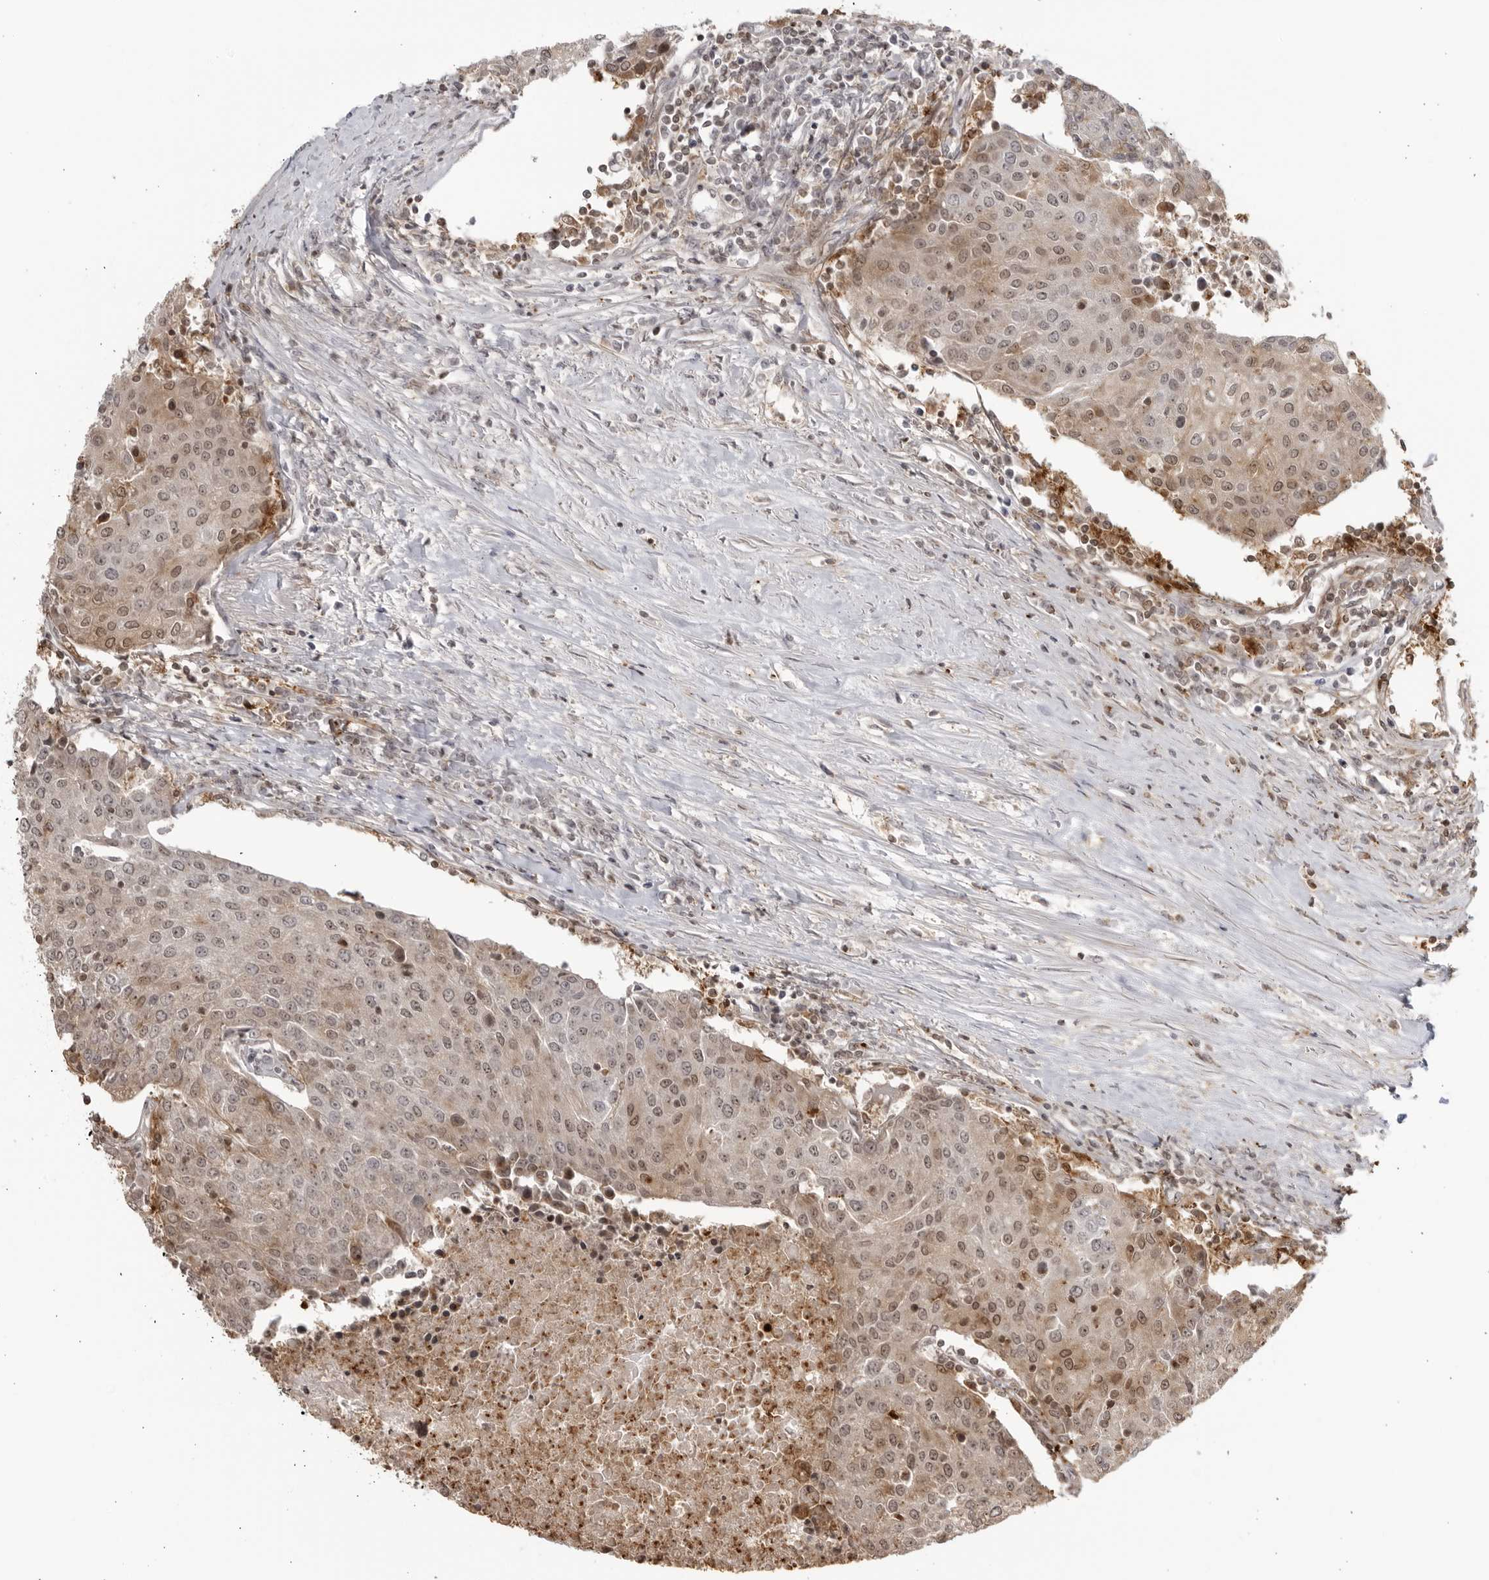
{"staining": {"intensity": "moderate", "quantity": "25%-75%", "location": "nuclear"}, "tissue": "urothelial cancer", "cell_type": "Tumor cells", "image_type": "cancer", "snomed": [{"axis": "morphology", "description": "Urothelial carcinoma, High grade"}, {"axis": "topography", "description": "Urinary bladder"}], "caption": "There is medium levels of moderate nuclear staining in tumor cells of urothelial cancer, as demonstrated by immunohistochemical staining (brown color).", "gene": "TCF21", "patient": {"sex": "female", "age": 85}}